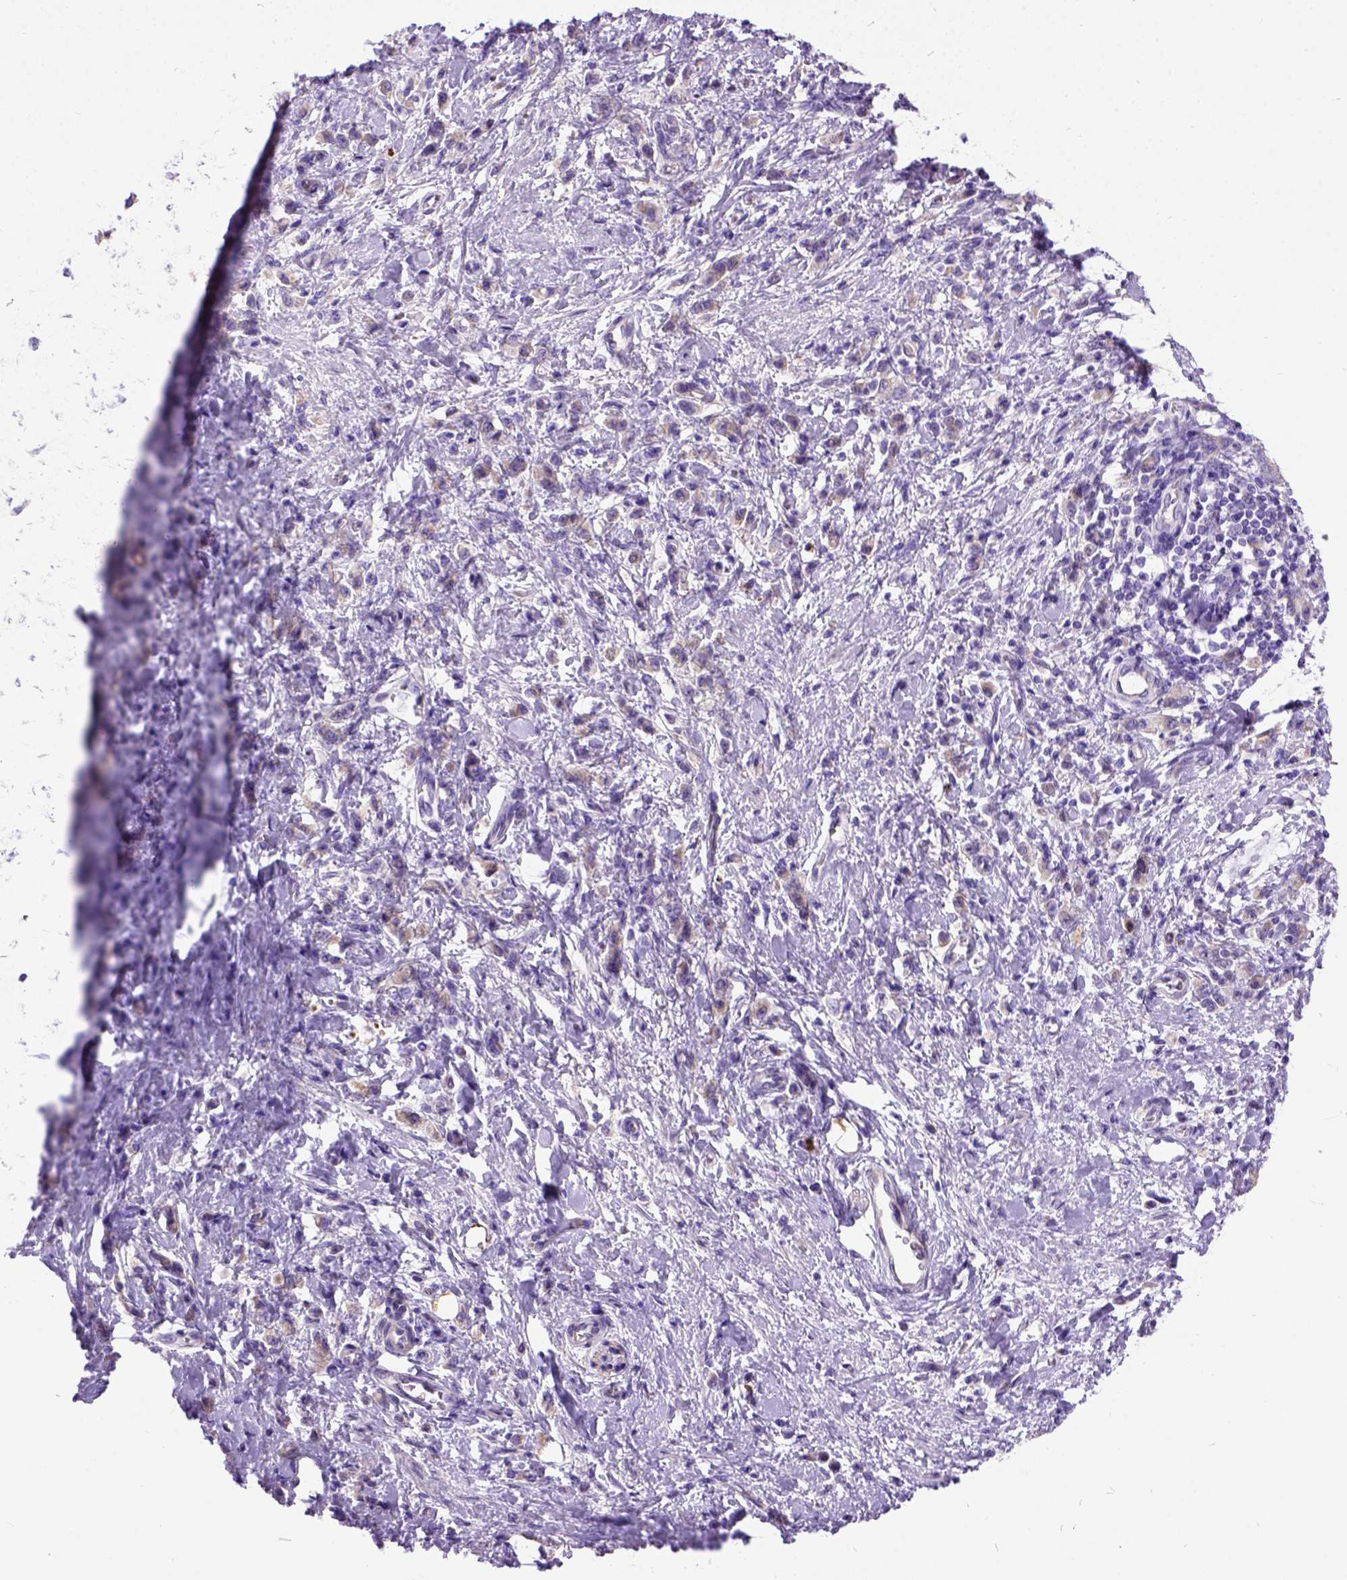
{"staining": {"intensity": "weak", "quantity": ">75%", "location": "cytoplasmic/membranous"}, "tissue": "stomach cancer", "cell_type": "Tumor cells", "image_type": "cancer", "snomed": [{"axis": "morphology", "description": "Adenocarcinoma, NOS"}, {"axis": "topography", "description": "Stomach"}], "caption": "Immunohistochemistry (IHC) of stomach cancer reveals low levels of weak cytoplasmic/membranous positivity in approximately >75% of tumor cells.", "gene": "CFAP54", "patient": {"sex": "male", "age": 77}}